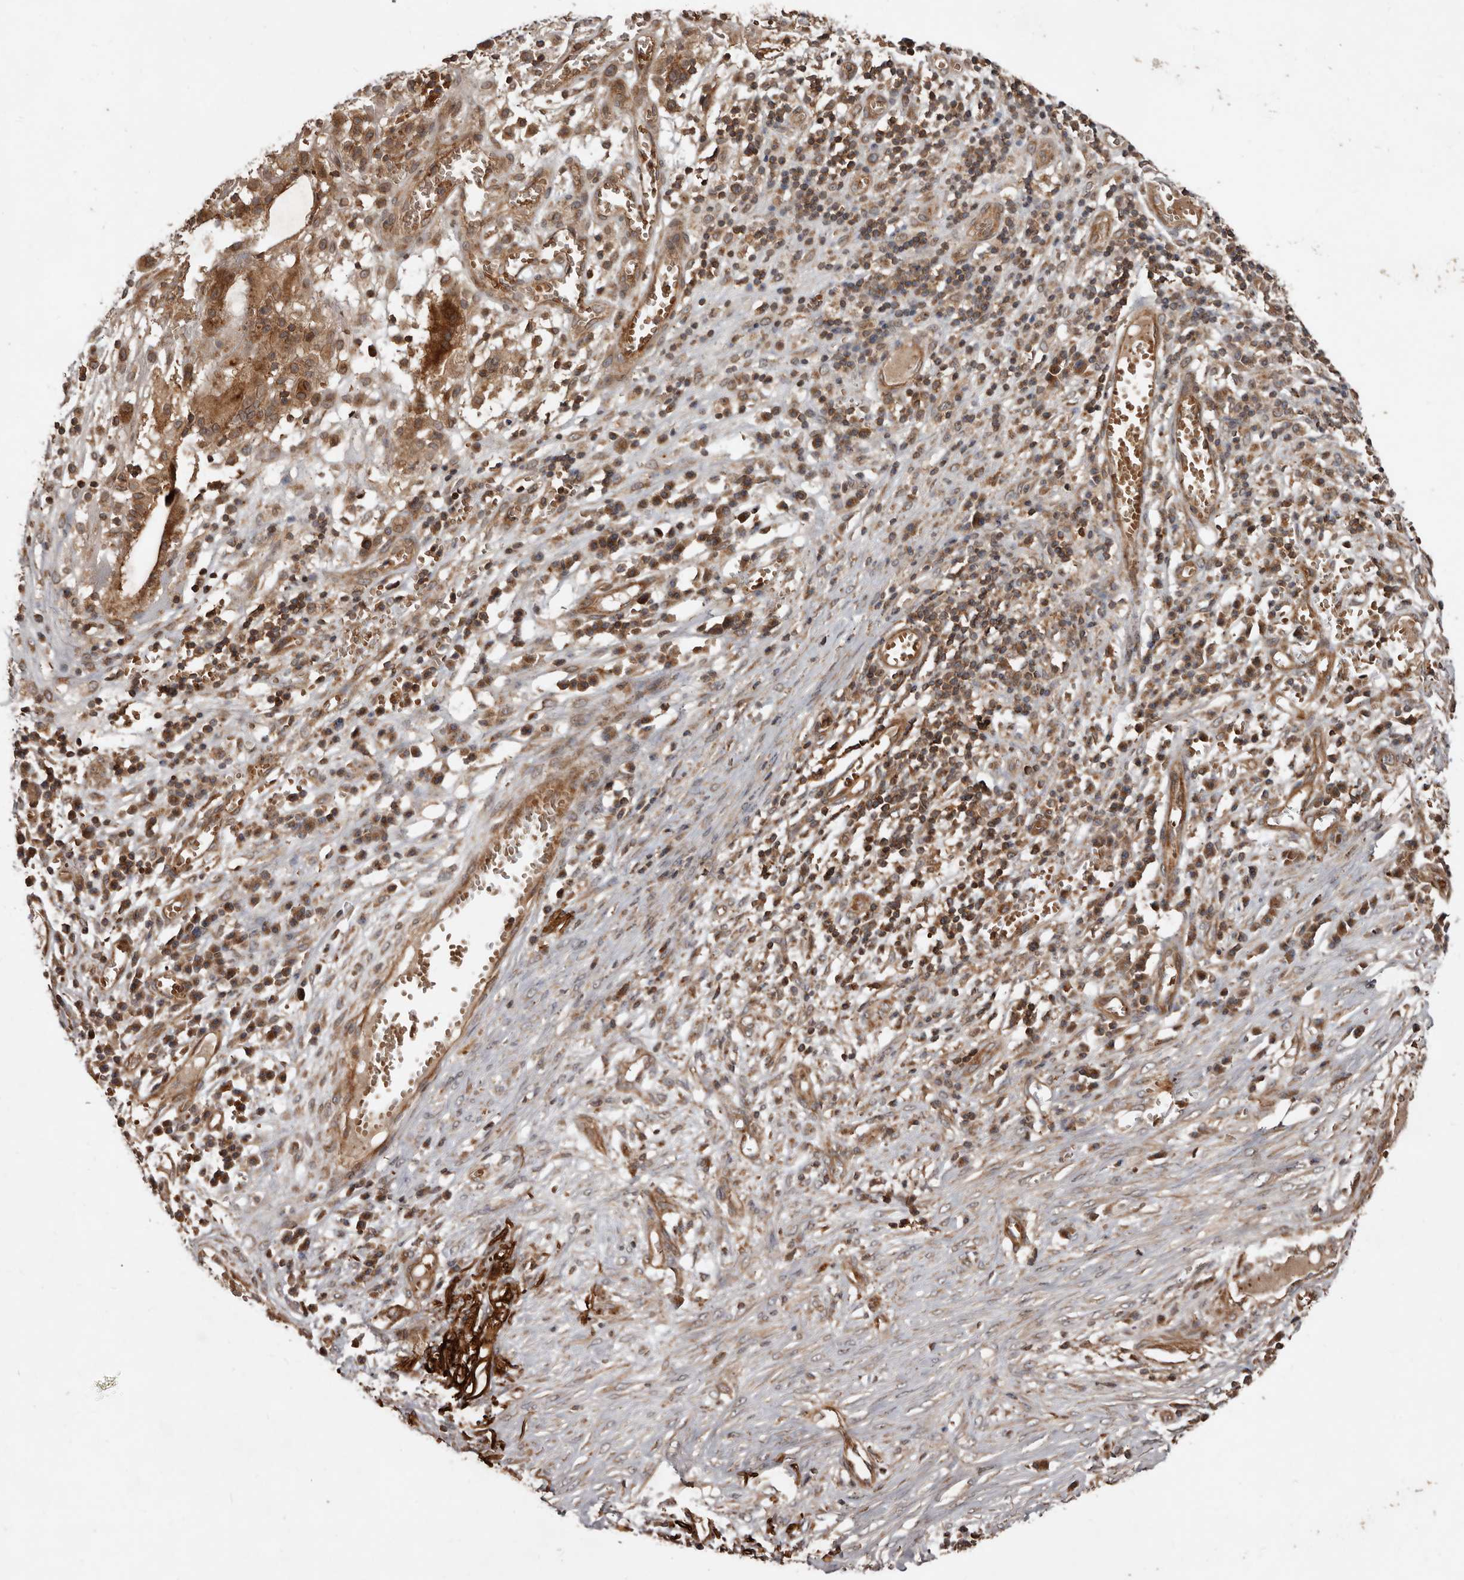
{"staining": {"intensity": "moderate", "quantity": ">75%", "location": "cytoplasmic/membranous"}, "tissue": "skin cancer", "cell_type": "Tumor cells", "image_type": "cancer", "snomed": [{"axis": "morphology", "description": "Basal cell carcinoma"}, {"axis": "topography", "description": "Skin"}], "caption": "Brown immunohistochemical staining in human basal cell carcinoma (skin) demonstrates moderate cytoplasmic/membranous staining in about >75% of tumor cells.", "gene": "STK36", "patient": {"sex": "female", "age": 64}}